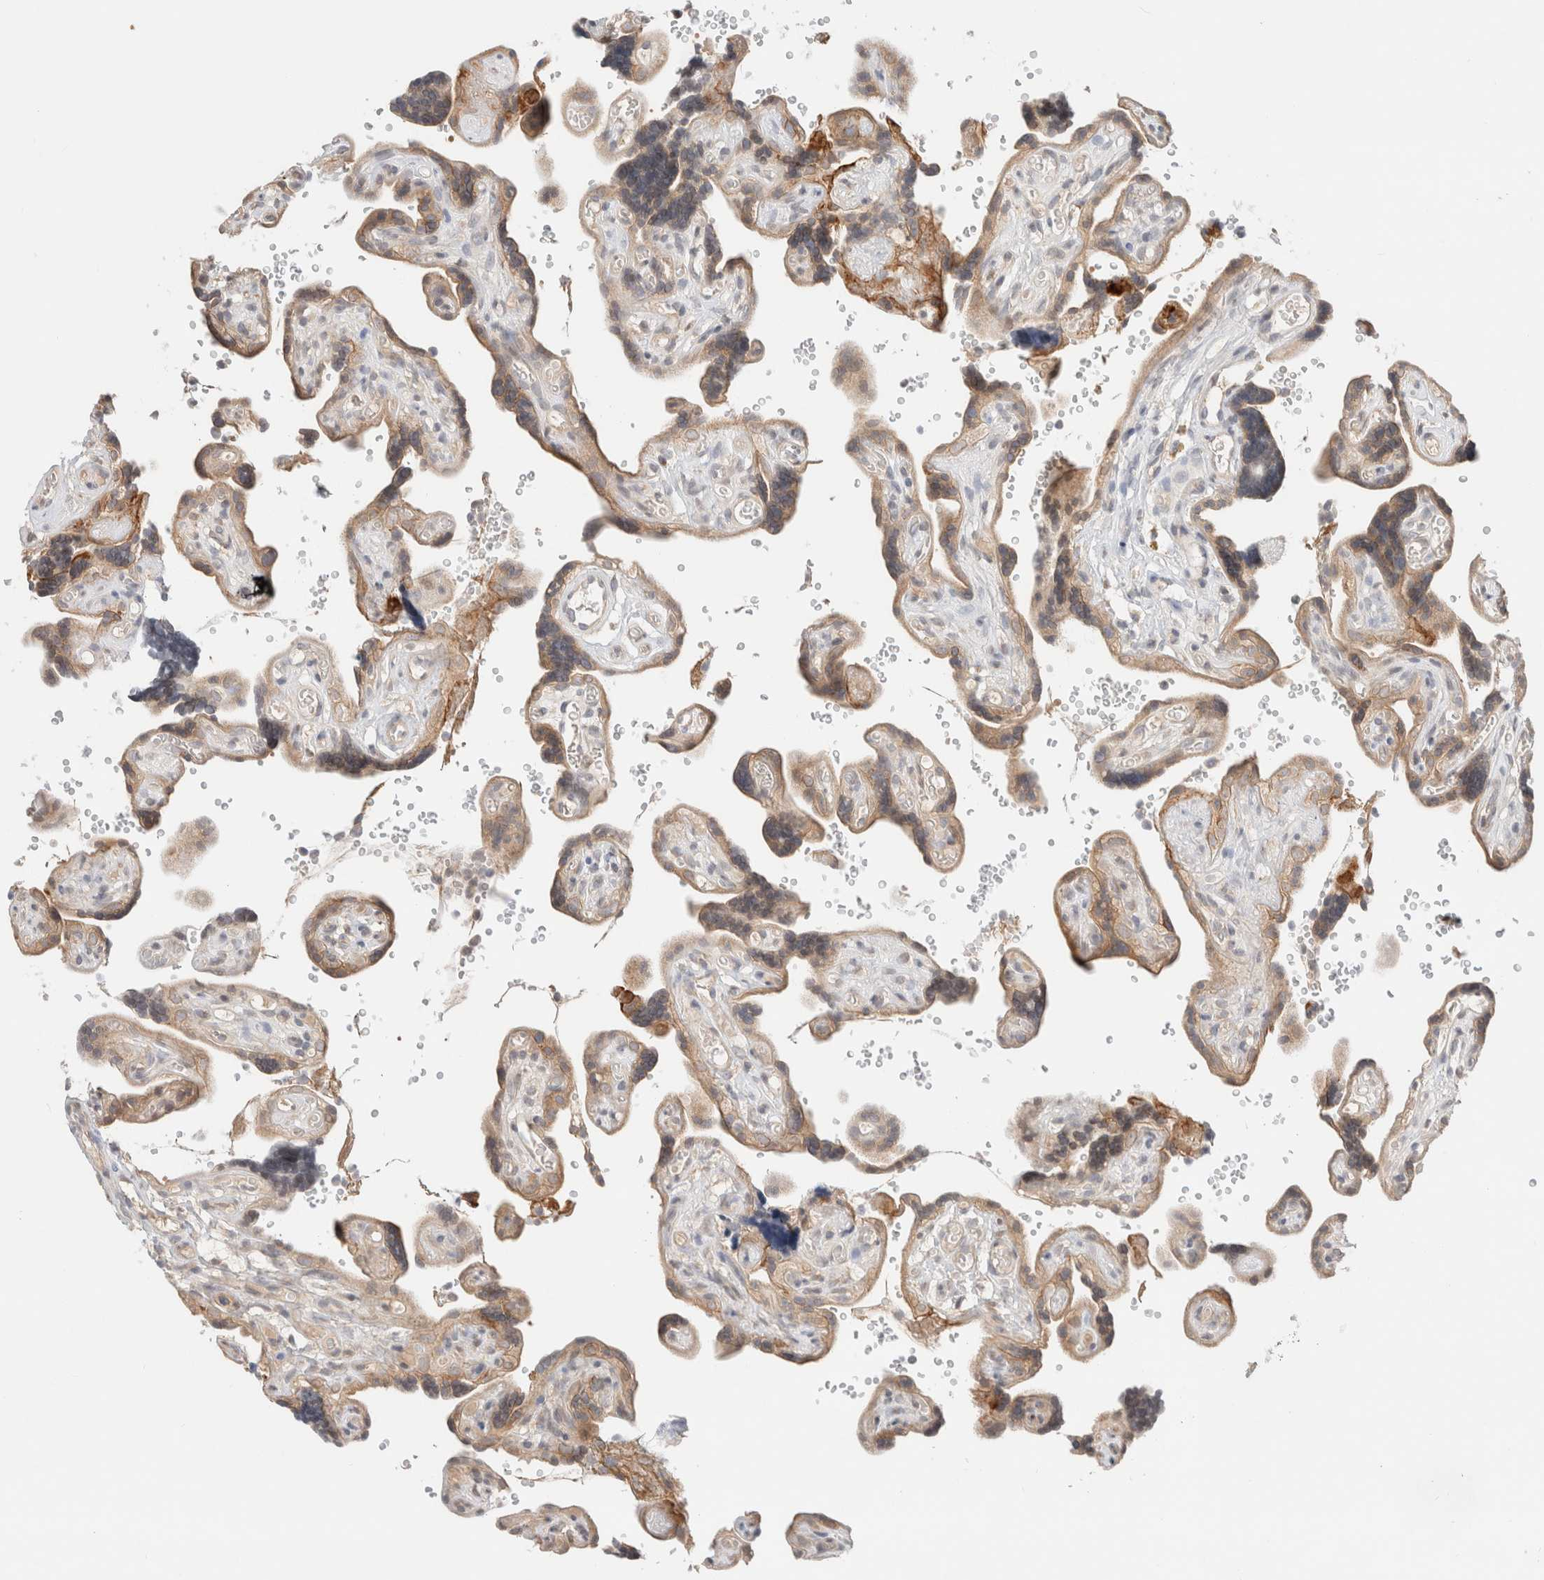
{"staining": {"intensity": "negative", "quantity": "none", "location": "none"}, "tissue": "placenta", "cell_type": "Decidual cells", "image_type": "normal", "snomed": [{"axis": "morphology", "description": "Normal tissue, NOS"}, {"axis": "topography", "description": "Placenta"}], "caption": "An immunohistochemistry histopathology image of unremarkable placenta is shown. There is no staining in decidual cells of placenta. (Stains: DAB IHC with hematoxylin counter stain, Microscopy: brightfield microscopy at high magnification).", "gene": "MARK3", "patient": {"sex": "female", "age": 30}}